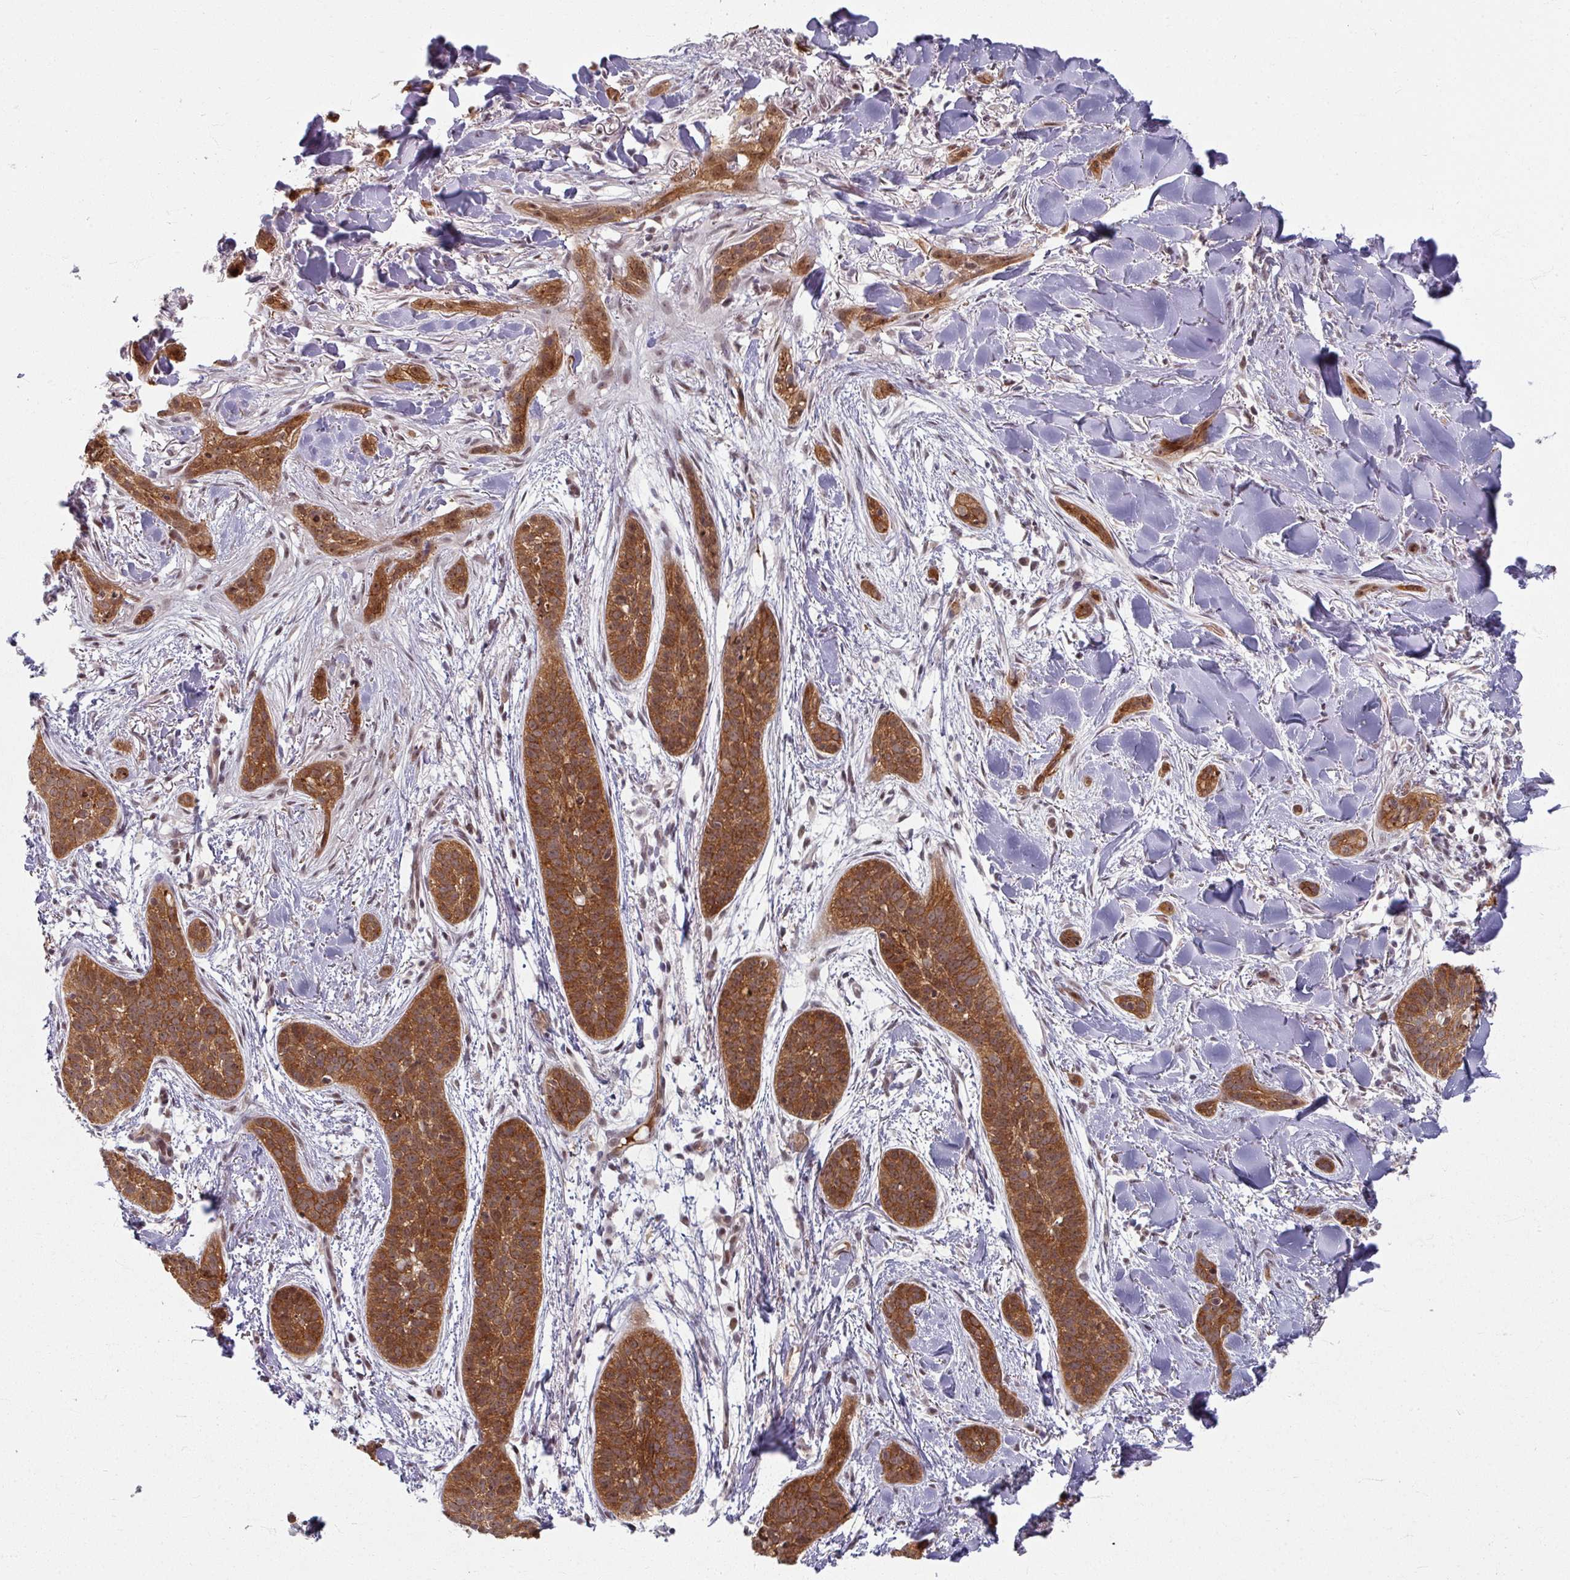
{"staining": {"intensity": "strong", "quantity": ">75%", "location": "cytoplasmic/membranous"}, "tissue": "skin cancer", "cell_type": "Tumor cells", "image_type": "cancer", "snomed": [{"axis": "morphology", "description": "Basal cell carcinoma"}, {"axis": "topography", "description": "Skin"}], "caption": "IHC staining of basal cell carcinoma (skin), which displays high levels of strong cytoplasmic/membranous staining in approximately >75% of tumor cells indicating strong cytoplasmic/membranous protein expression. The staining was performed using DAB (3,3'-diaminobenzidine) (brown) for protein detection and nuclei were counterstained in hematoxylin (blue).", "gene": "KLC3", "patient": {"sex": "male", "age": 52}}